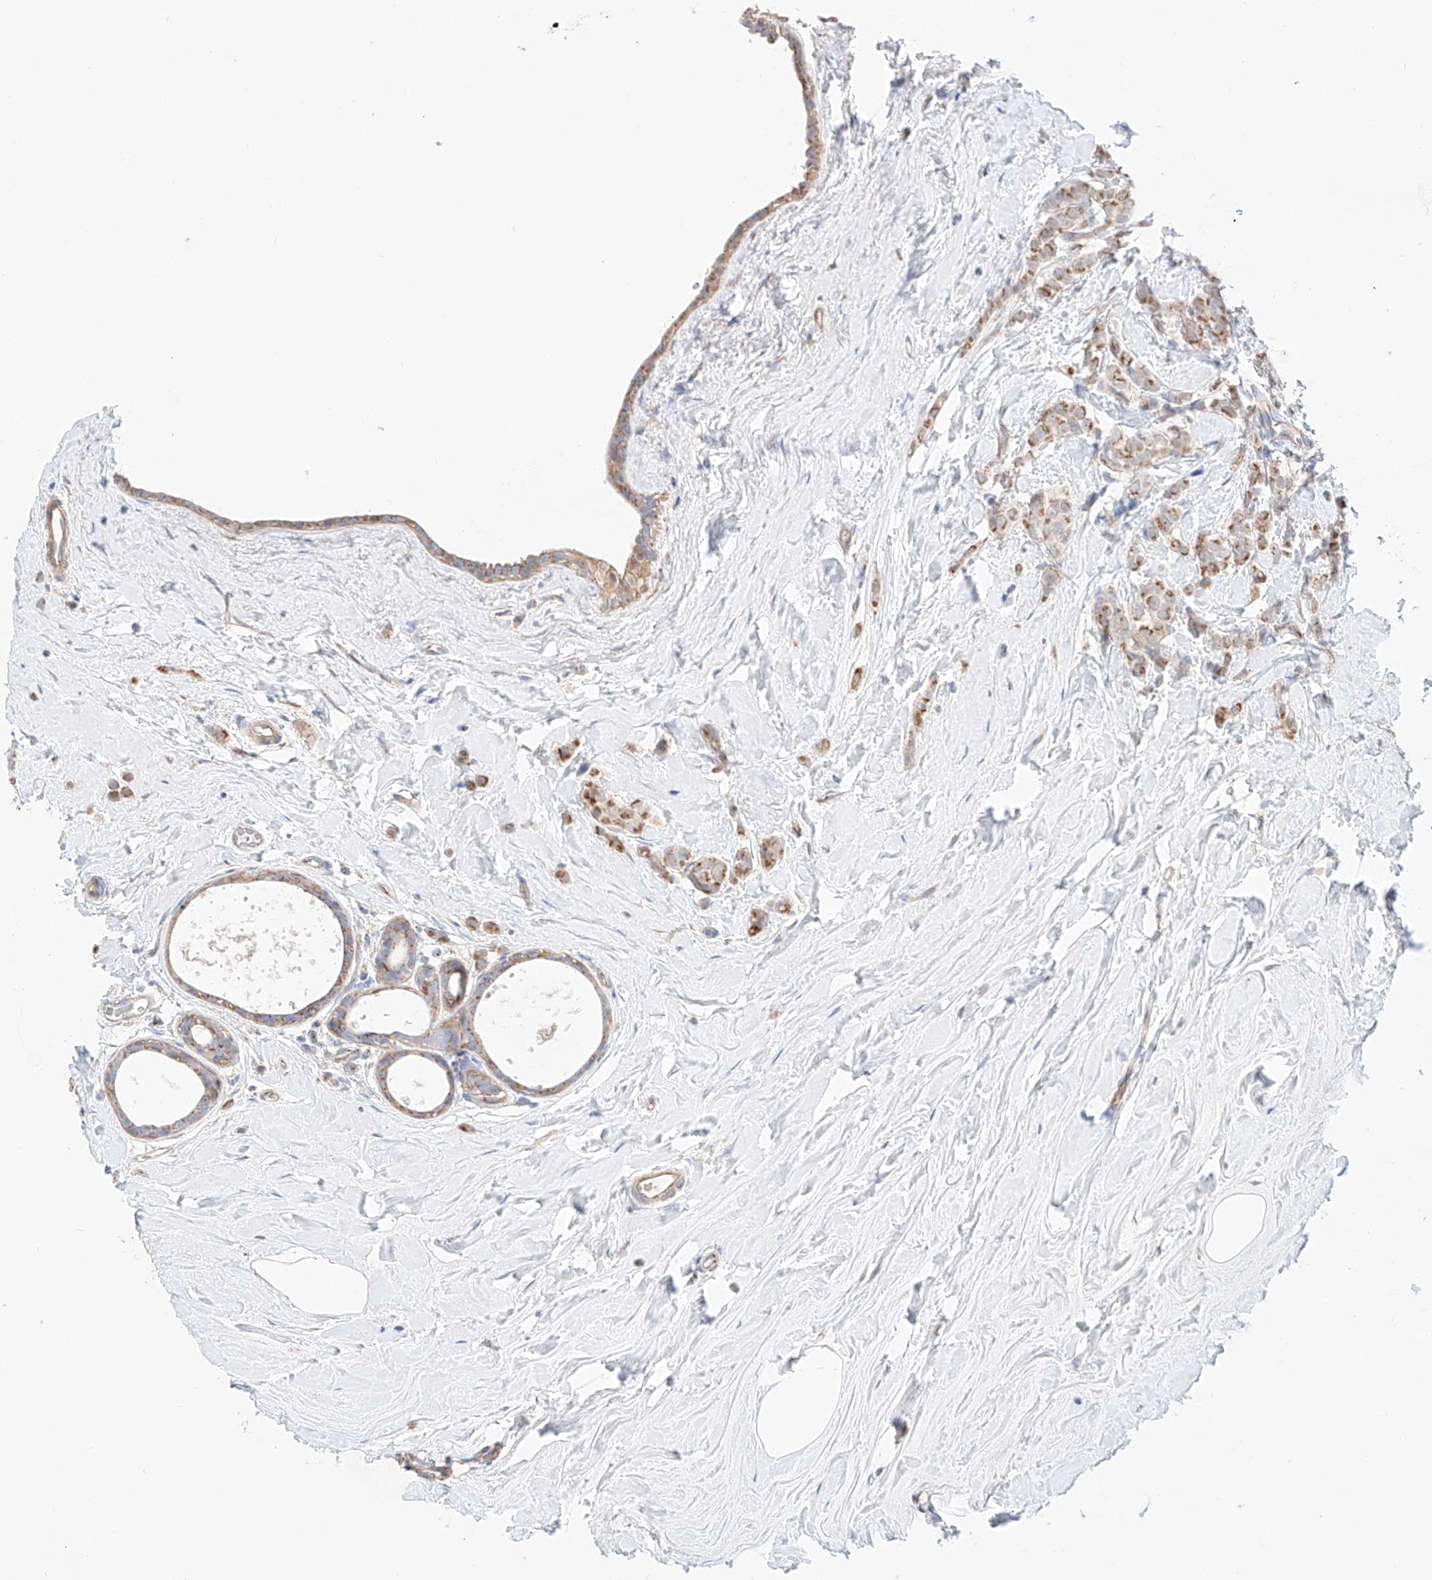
{"staining": {"intensity": "moderate", "quantity": ">75%", "location": "cytoplasmic/membranous"}, "tissue": "breast cancer", "cell_type": "Tumor cells", "image_type": "cancer", "snomed": [{"axis": "morphology", "description": "Lobular carcinoma"}, {"axis": "topography", "description": "Breast"}], "caption": "The immunohistochemical stain highlights moderate cytoplasmic/membranous positivity in tumor cells of lobular carcinoma (breast) tissue.", "gene": "MOSPD1", "patient": {"sex": "female", "age": 47}}